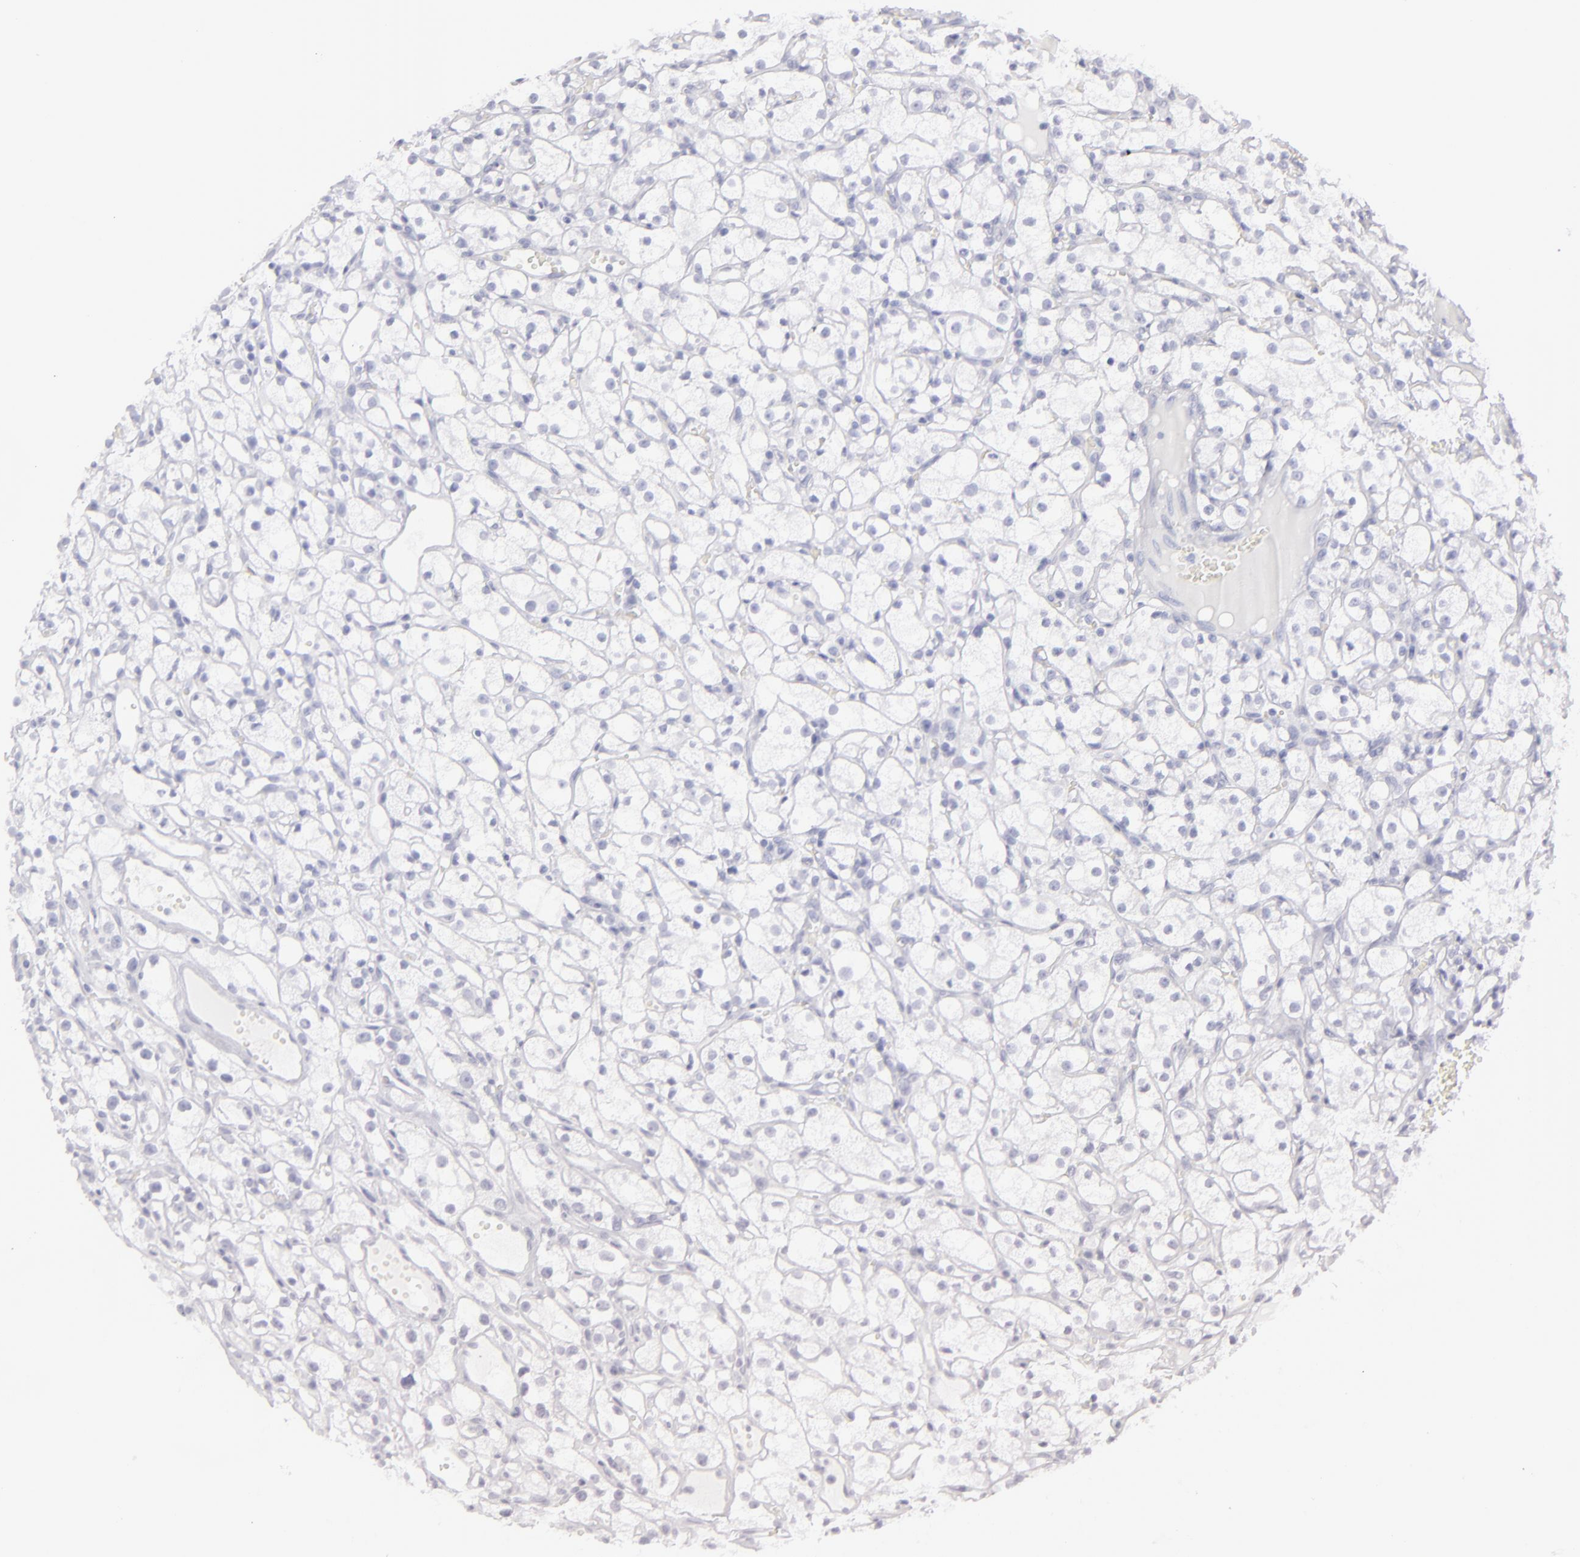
{"staining": {"intensity": "negative", "quantity": "none", "location": "none"}, "tissue": "renal cancer", "cell_type": "Tumor cells", "image_type": "cancer", "snomed": [{"axis": "morphology", "description": "Adenocarcinoma, NOS"}, {"axis": "topography", "description": "Kidney"}], "caption": "Tumor cells are negative for brown protein staining in renal cancer. Brightfield microscopy of immunohistochemistry (IHC) stained with DAB (3,3'-diaminobenzidine) (brown) and hematoxylin (blue), captured at high magnification.", "gene": "FLG", "patient": {"sex": "male", "age": 61}}